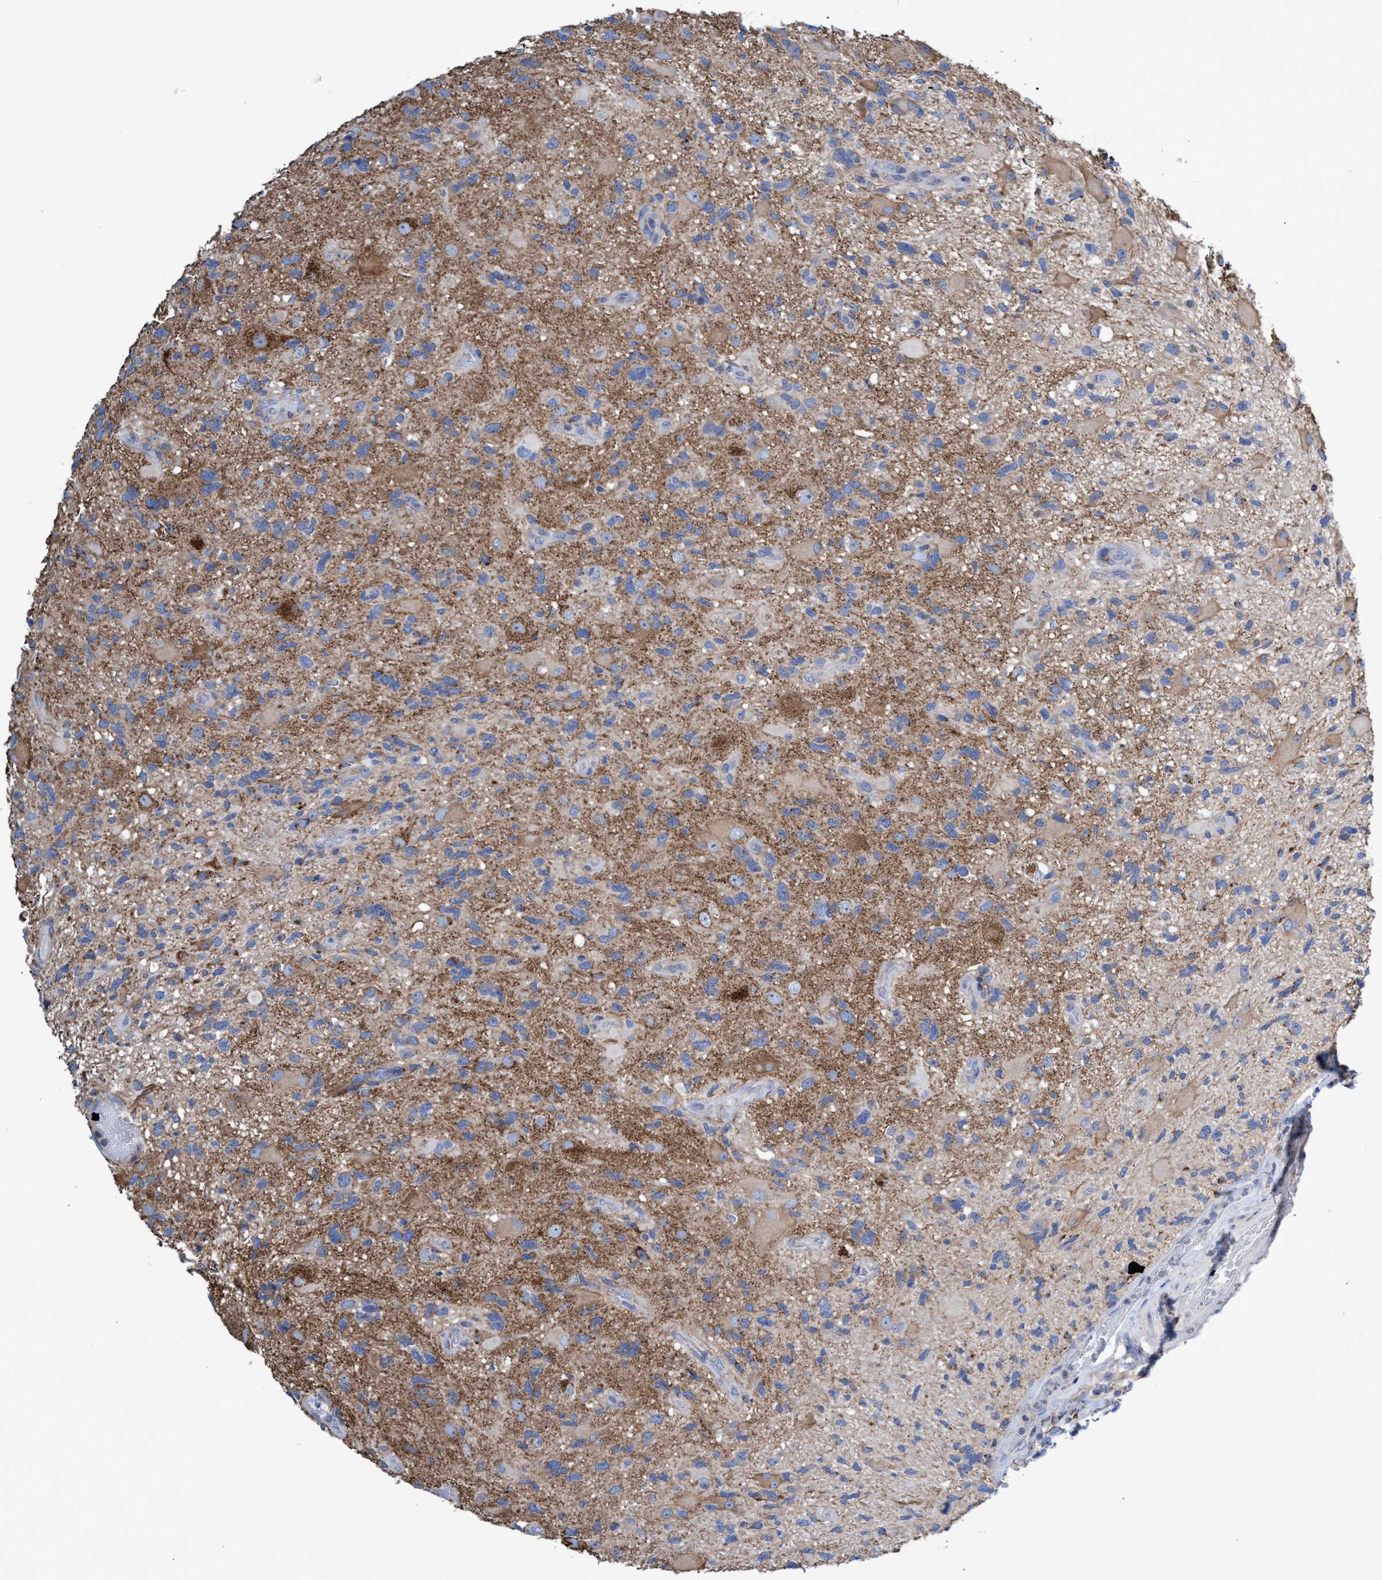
{"staining": {"intensity": "weak", "quantity": "25%-75%", "location": "cytoplasmic/membranous"}, "tissue": "glioma", "cell_type": "Tumor cells", "image_type": "cancer", "snomed": [{"axis": "morphology", "description": "Glioma, malignant, High grade"}, {"axis": "topography", "description": "Brain"}], "caption": "Glioma stained with a brown dye displays weak cytoplasmic/membranous positive positivity in about 25%-75% of tumor cells.", "gene": "ZNF750", "patient": {"sex": "male", "age": 33}}